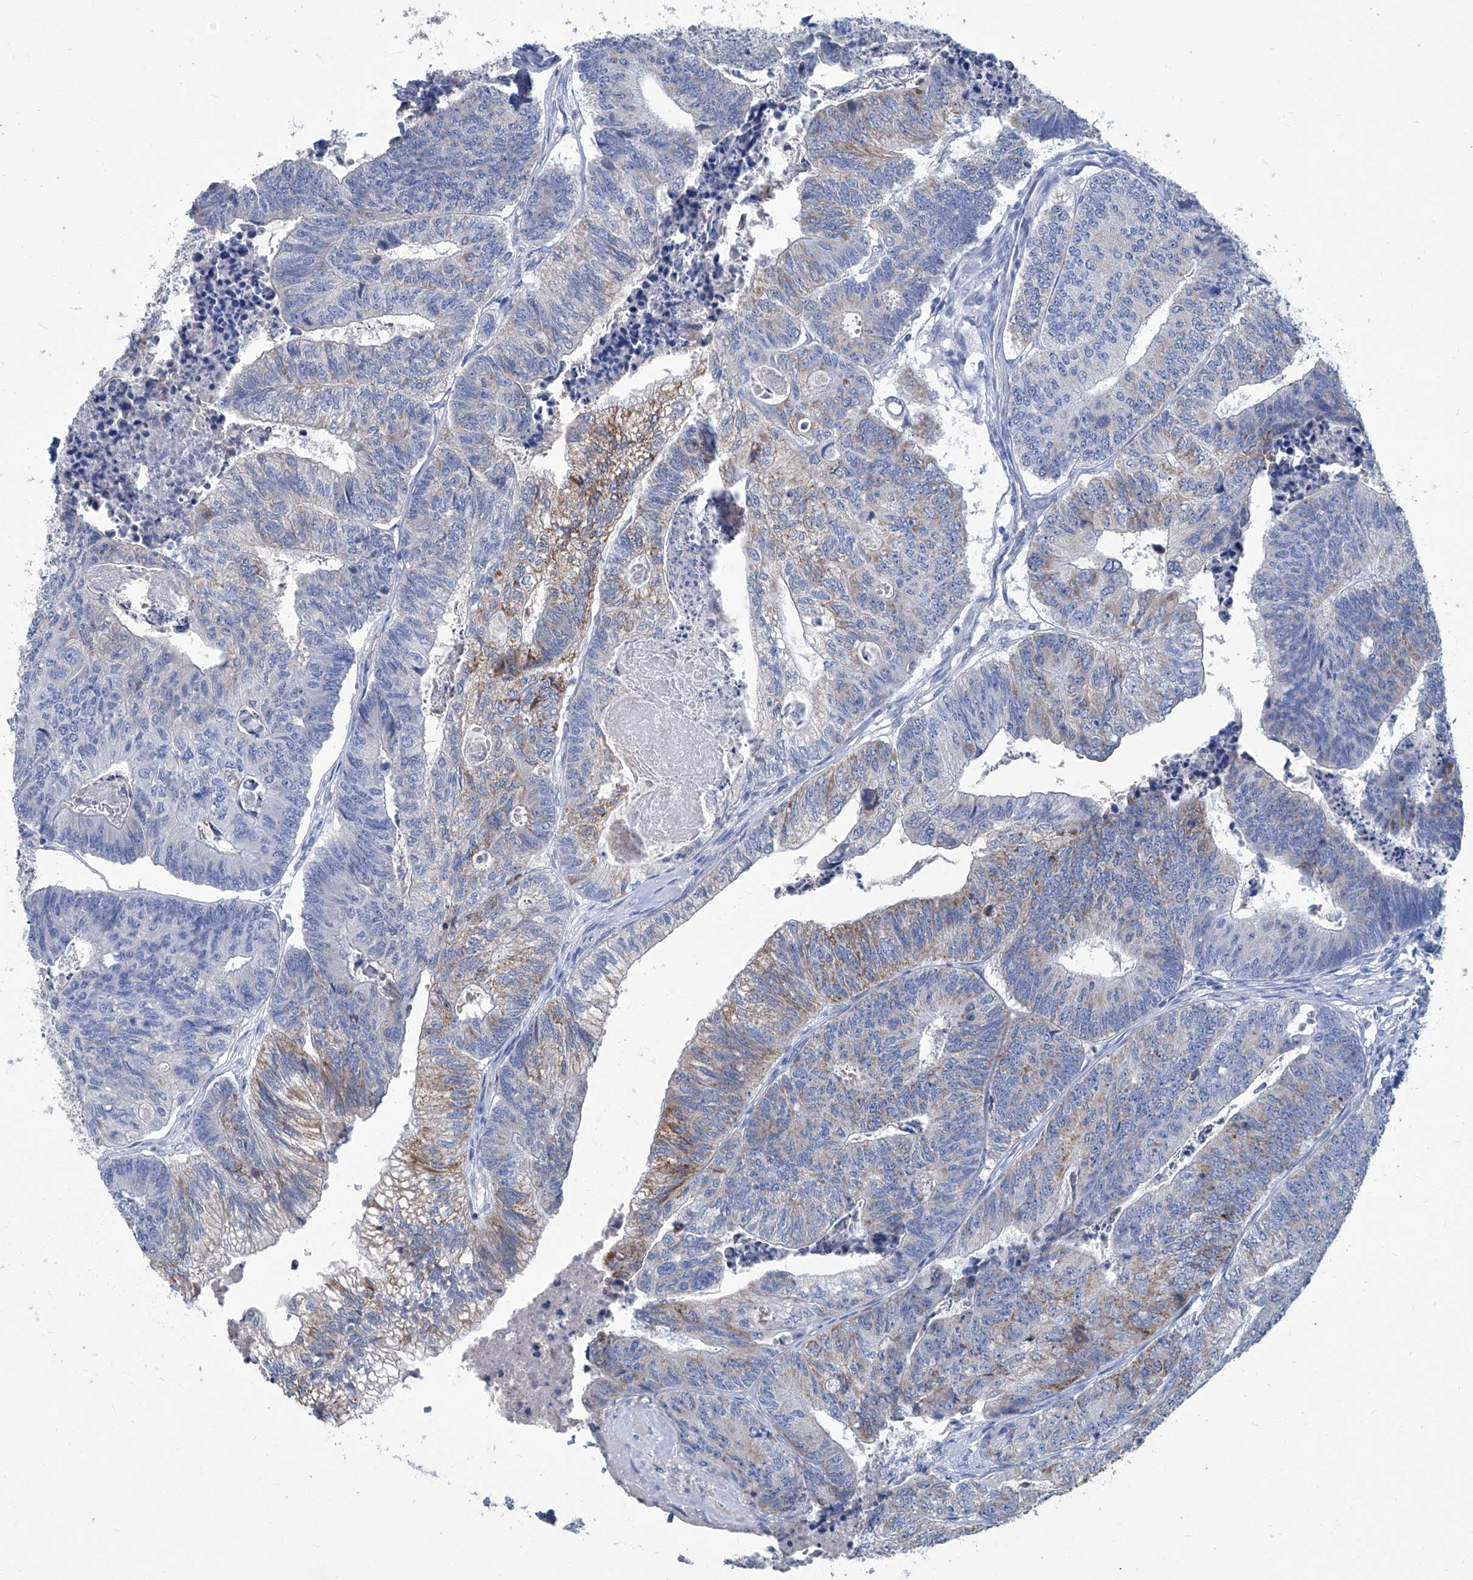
{"staining": {"intensity": "moderate", "quantity": "<25%", "location": "cytoplasmic/membranous"}, "tissue": "colorectal cancer", "cell_type": "Tumor cells", "image_type": "cancer", "snomed": [{"axis": "morphology", "description": "Adenocarcinoma, NOS"}, {"axis": "topography", "description": "Colon"}], "caption": "Protein expression by immunohistochemistry reveals moderate cytoplasmic/membranous staining in approximately <25% of tumor cells in adenocarcinoma (colorectal). (DAB IHC with brightfield microscopy, high magnification).", "gene": "MTARC1", "patient": {"sex": "female", "age": 67}}